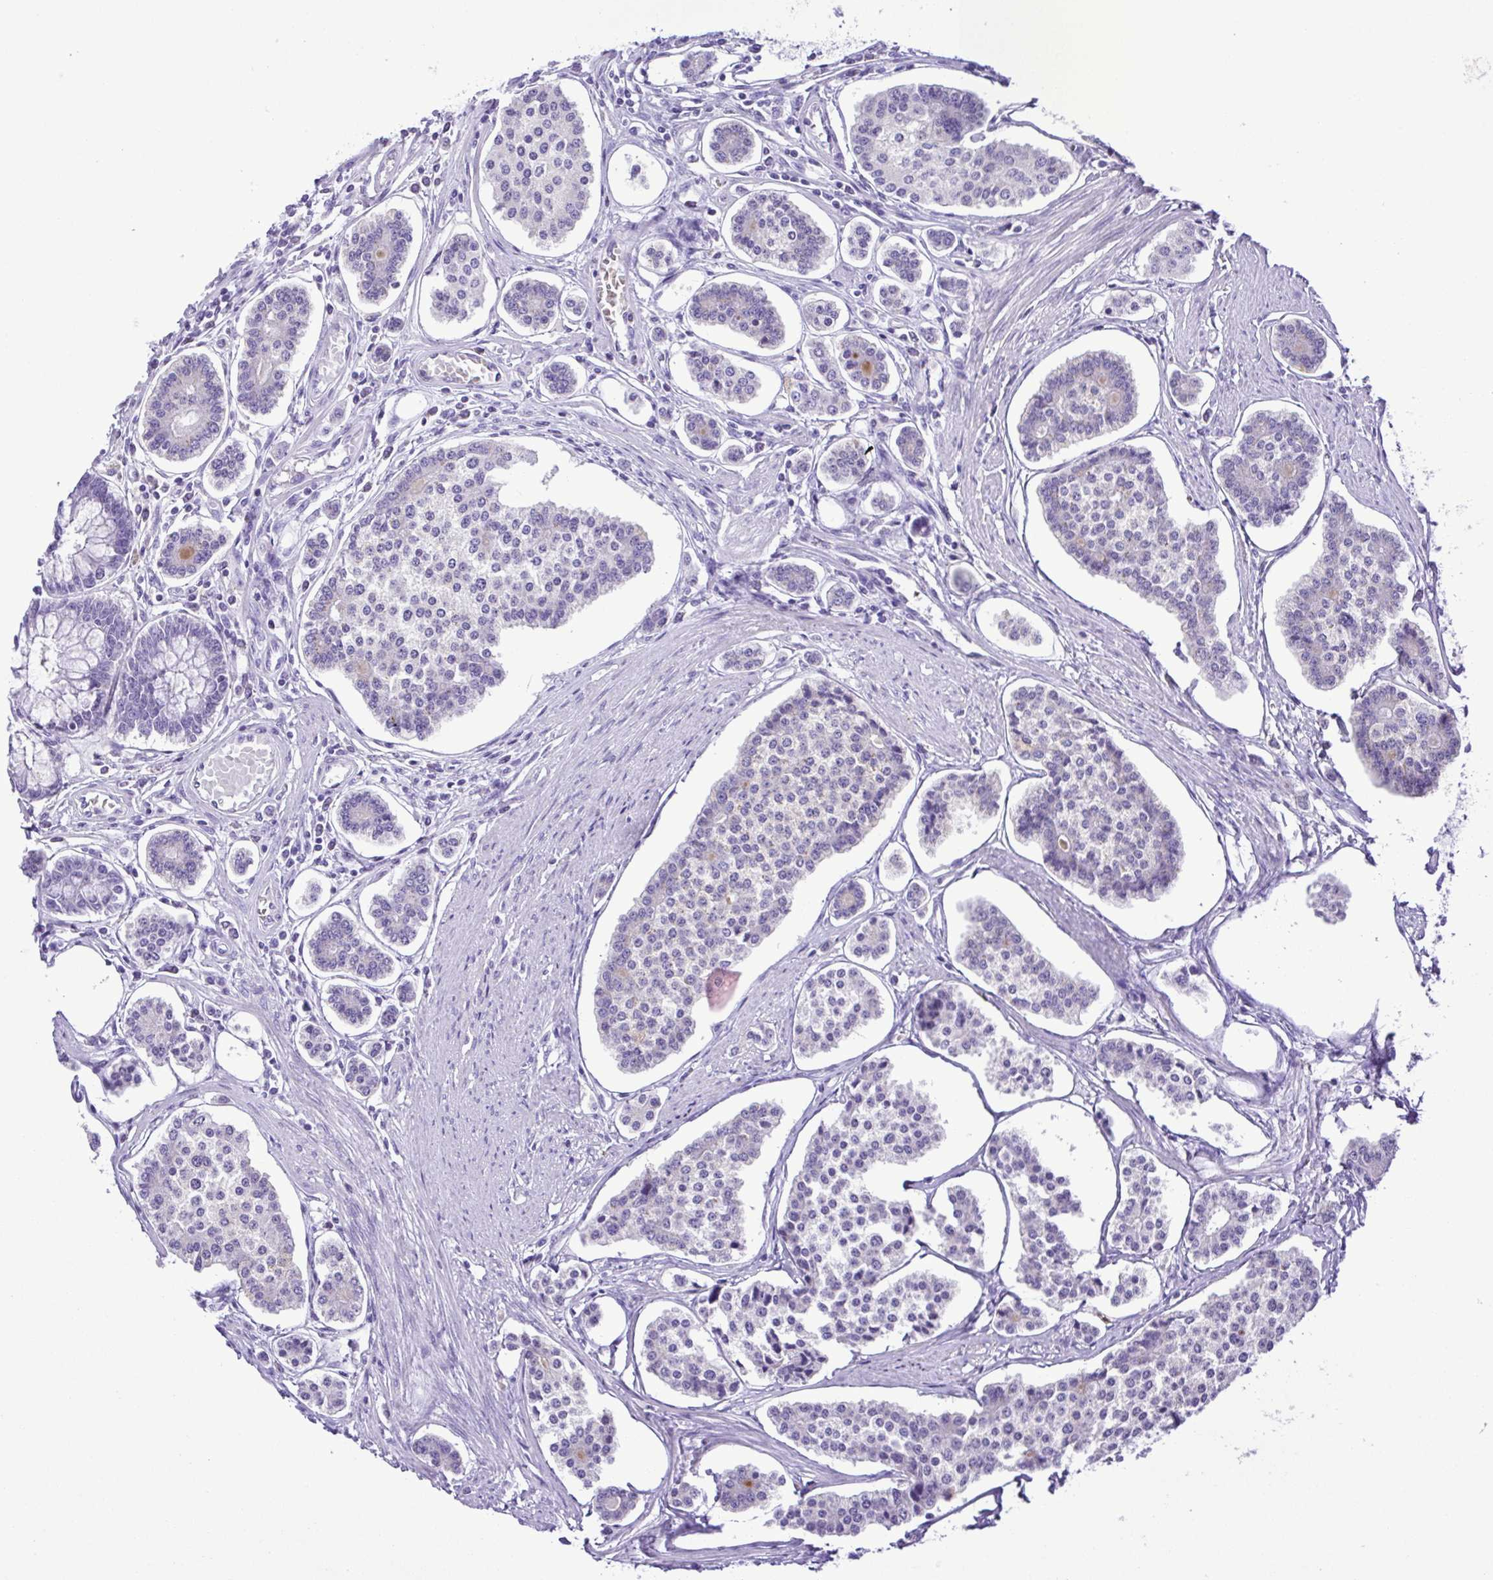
{"staining": {"intensity": "negative", "quantity": "none", "location": "none"}, "tissue": "carcinoid", "cell_type": "Tumor cells", "image_type": "cancer", "snomed": [{"axis": "morphology", "description": "Carcinoid, malignant, NOS"}, {"axis": "topography", "description": "Small intestine"}], "caption": "Immunohistochemistry of carcinoid displays no expression in tumor cells. (DAB immunohistochemistry, high magnification).", "gene": "SYT1", "patient": {"sex": "female", "age": 65}}